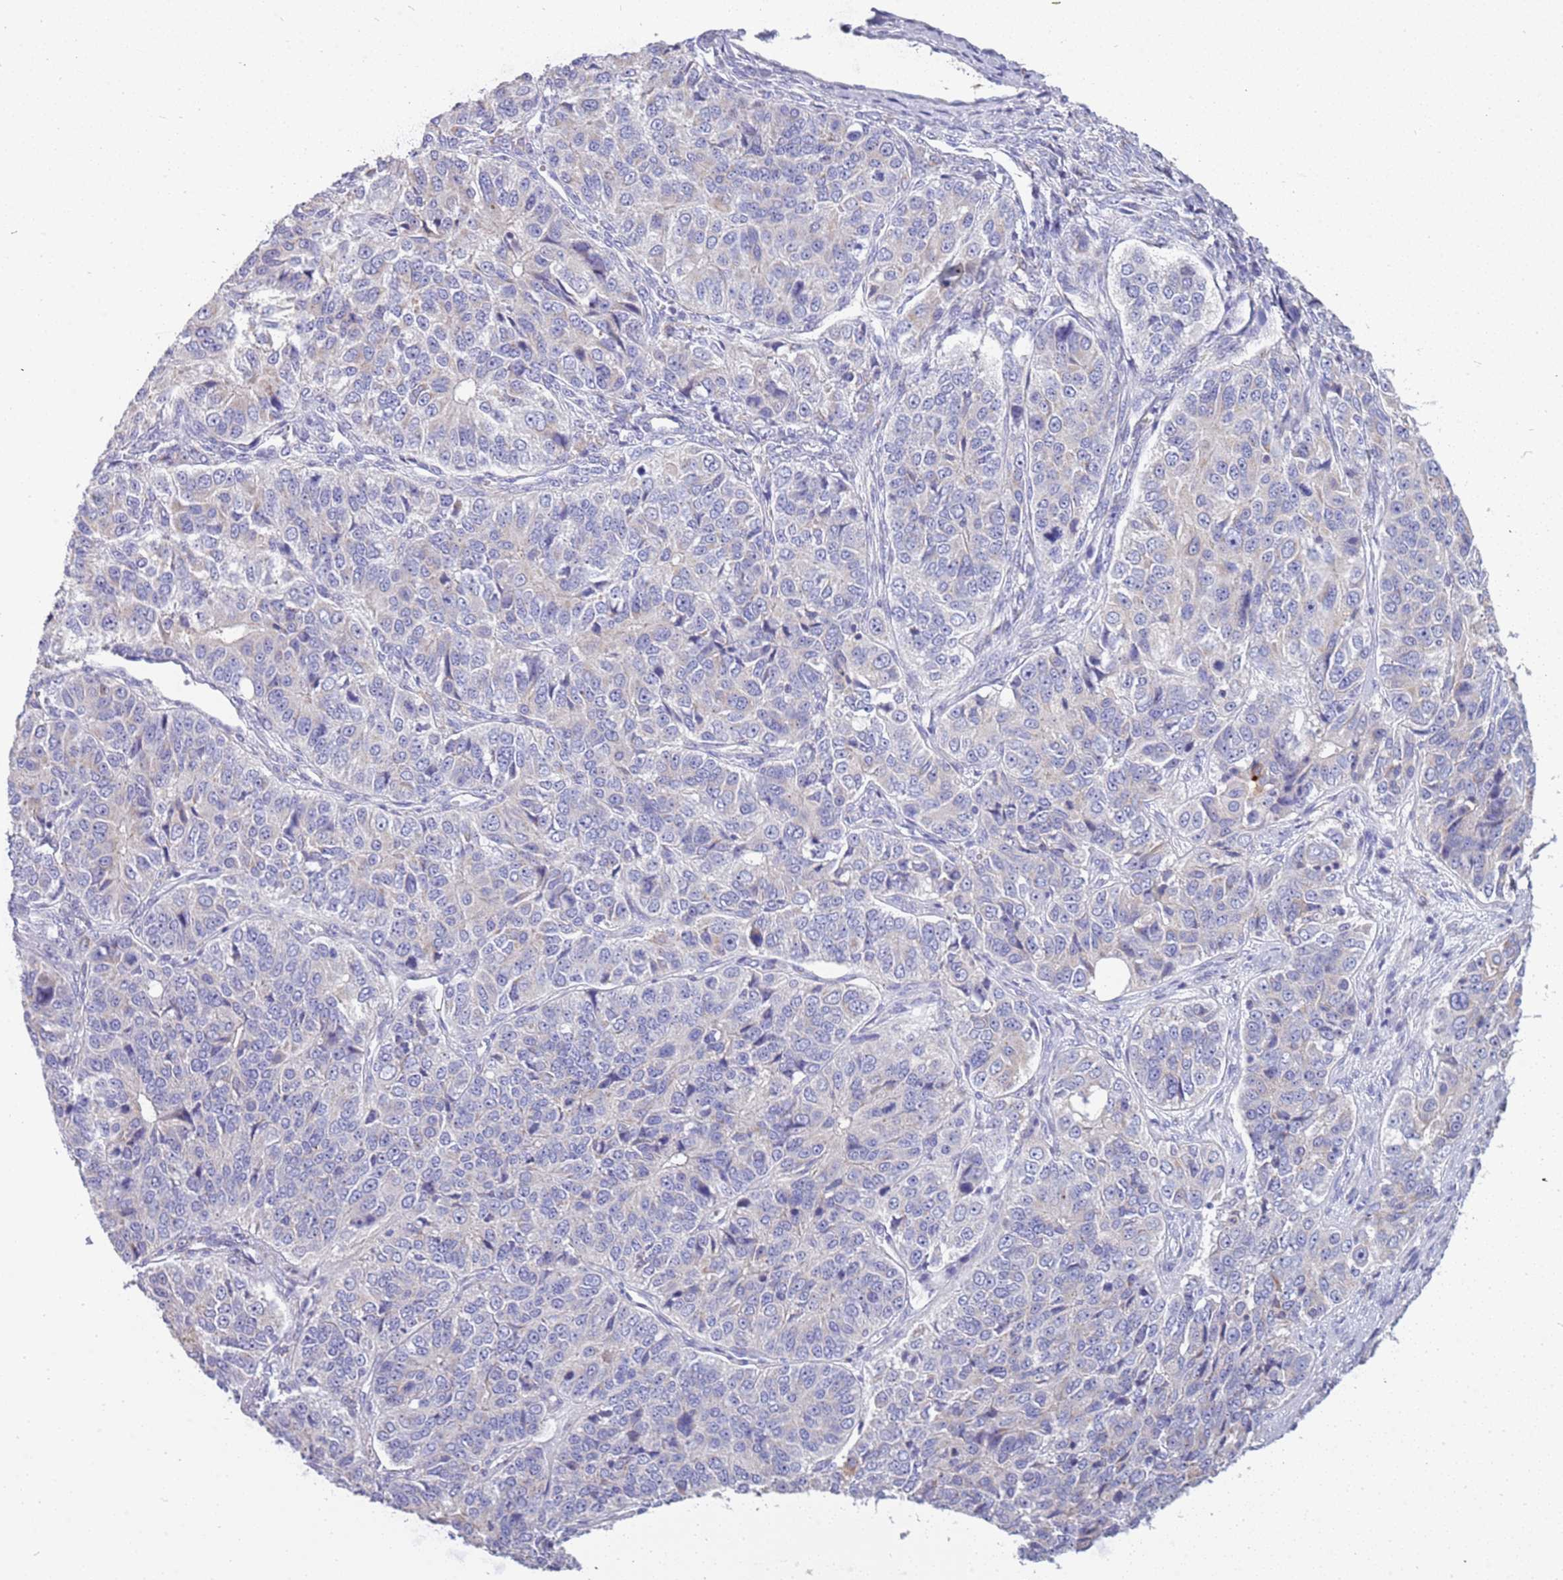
{"staining": {"intensity": "negative", "quantity": "none", "location": "none"}, "tissue": "ovarian cancer", "cell_type": "Tumor cells", "image_type": "cancer", "snomed": [{"axis": "morphology", "description": "Carcinoma, endometroid"}, {"axis": "topography", "description": "Ovary"}], "caption": "This is an immunohistochemistry (IHC) image of human ovarian cancer (endometroid carcinoma). There is no positivity in tumor cells.", "gene": "RHCG", "patient": {"sex": "female", "age": 51}}